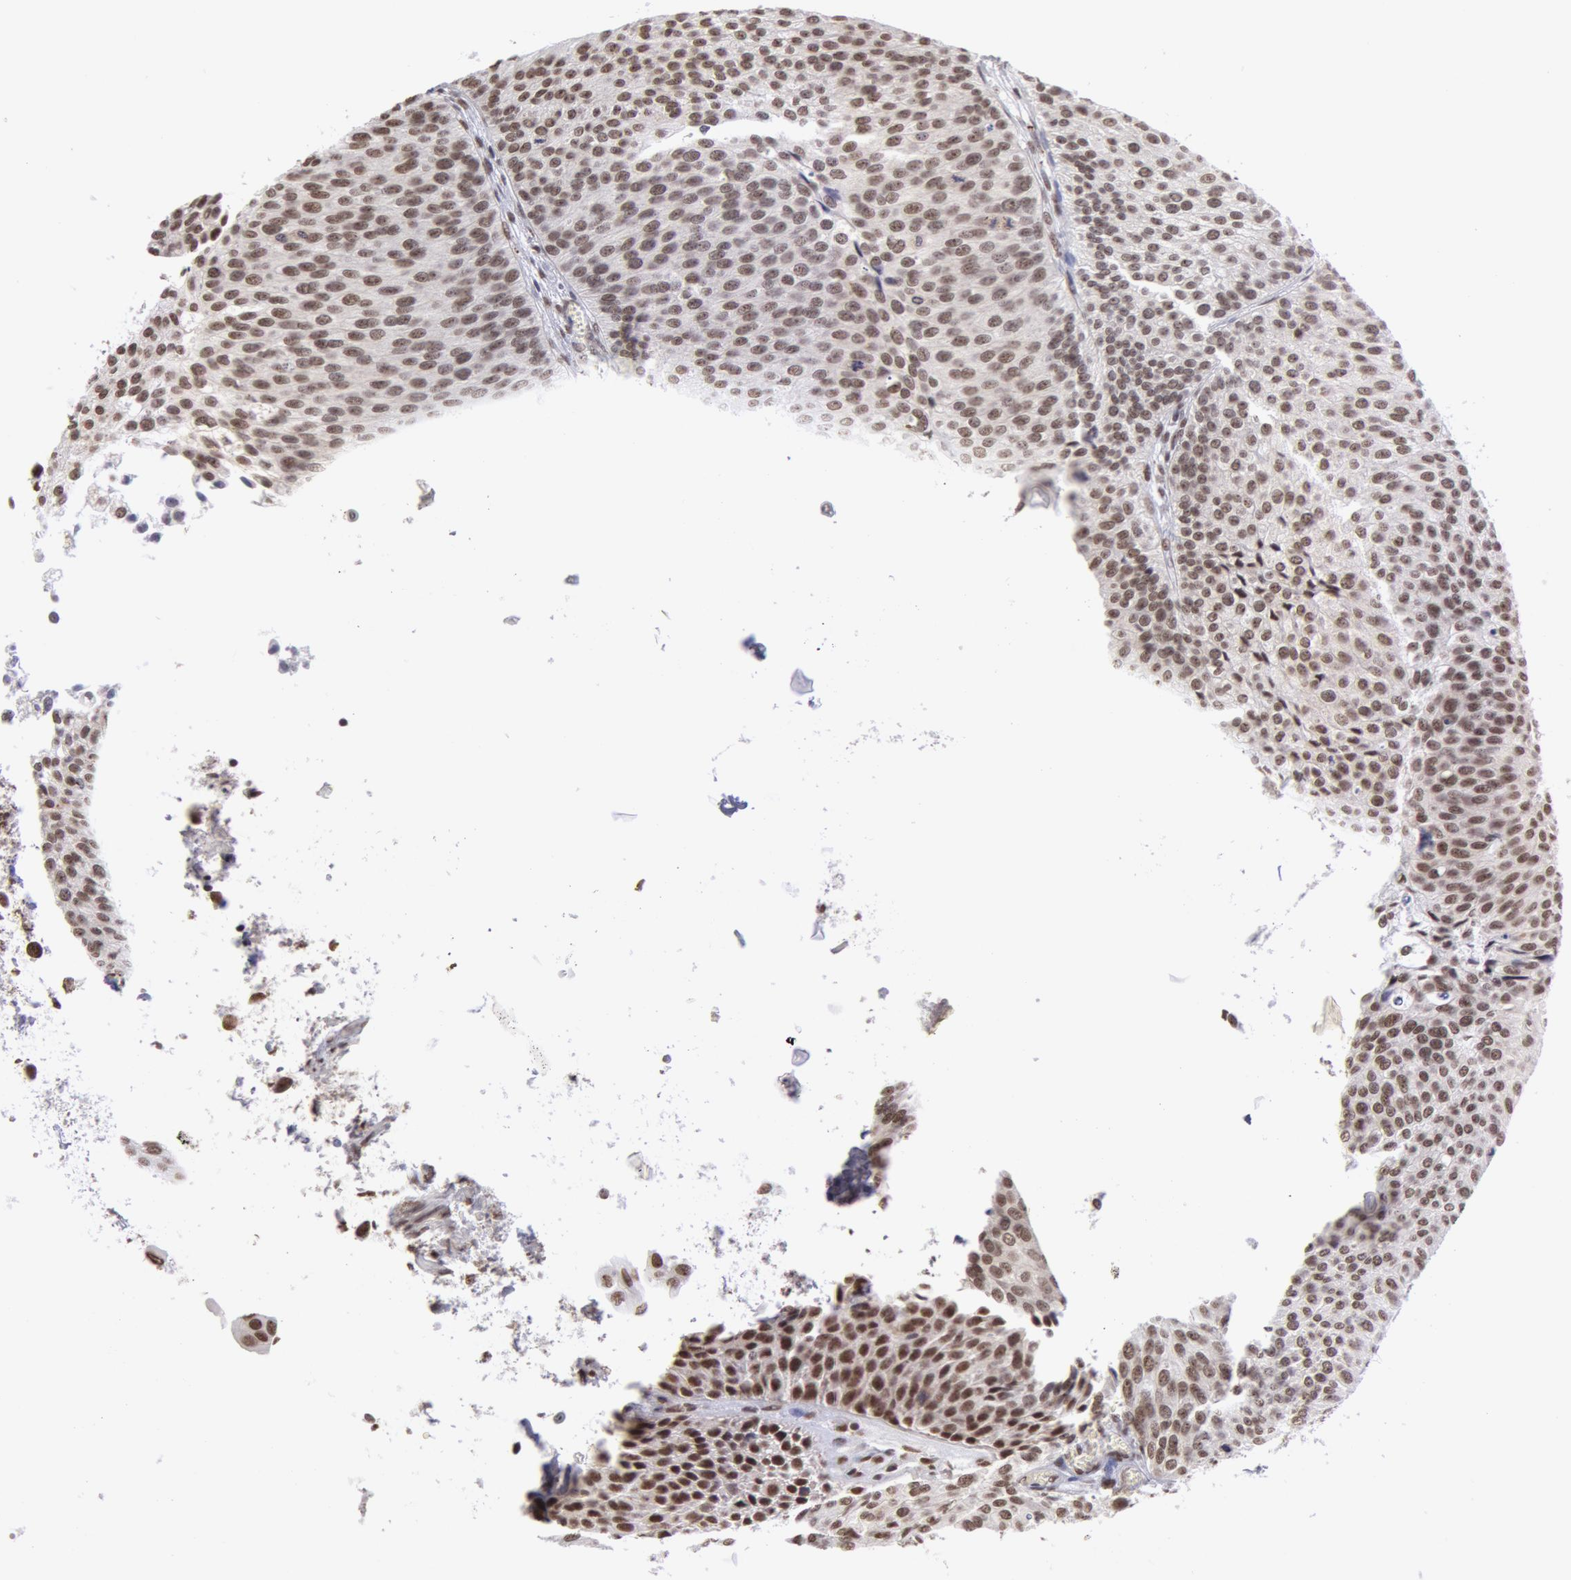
{"staining": {"intensity": "moderate", "quantity": "25%-75%", "location": "nuclear"}, "tissue": "urothelial cancer", "cell_type": "Tumor cells", "image_type": "cancer", "snomed": [{"axis": "morphology", "description": "Urothelial carcinoma, Low grade"}, {"axis": "topography", "description": "Urinary bladder"}], "caption": "A micrograph of human low-grade urothelial carcinoma stained for a protein demonstrates moderate nuclear brown staining in tumor cells.", "gene": "VRTN", "patient": {"sex": "male", "age": 84}}